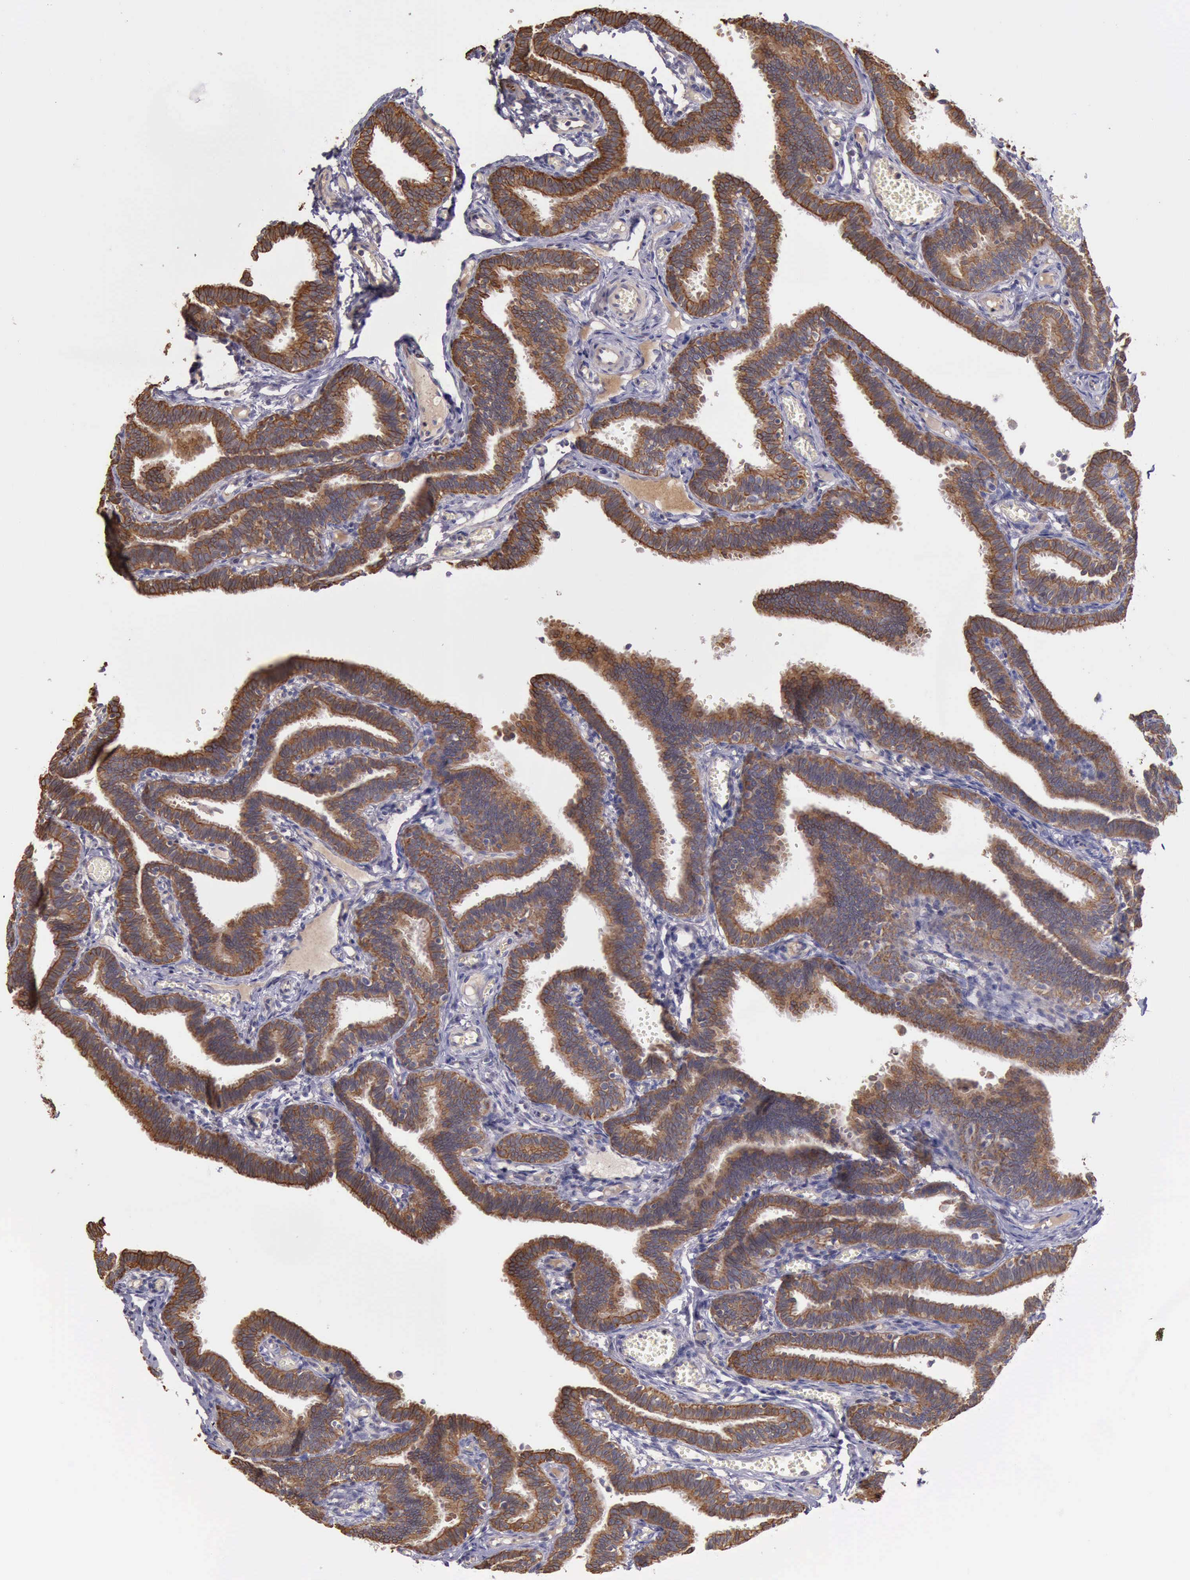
{"staining": {"intensity": "moderate", "quantity": ">75%", "location": "cytoplasmic/membranous"}, "tissue": "fallopian tube", "cell_type": "Glandular cells", "image_type": "normal", "snomed": [{"axis": "morphology", "description": "Normal tissue, NOS"}, {"axis": "topography", "description": "Fallopian tube"}], "caption": "Protein expression analysis of normal human fallopian tube reveals moderate cytoplasmic/membranous expression in about >75% of glandular cells.", "gene": "RAB39B", "patient": {"sex": "female", "age": 29}}